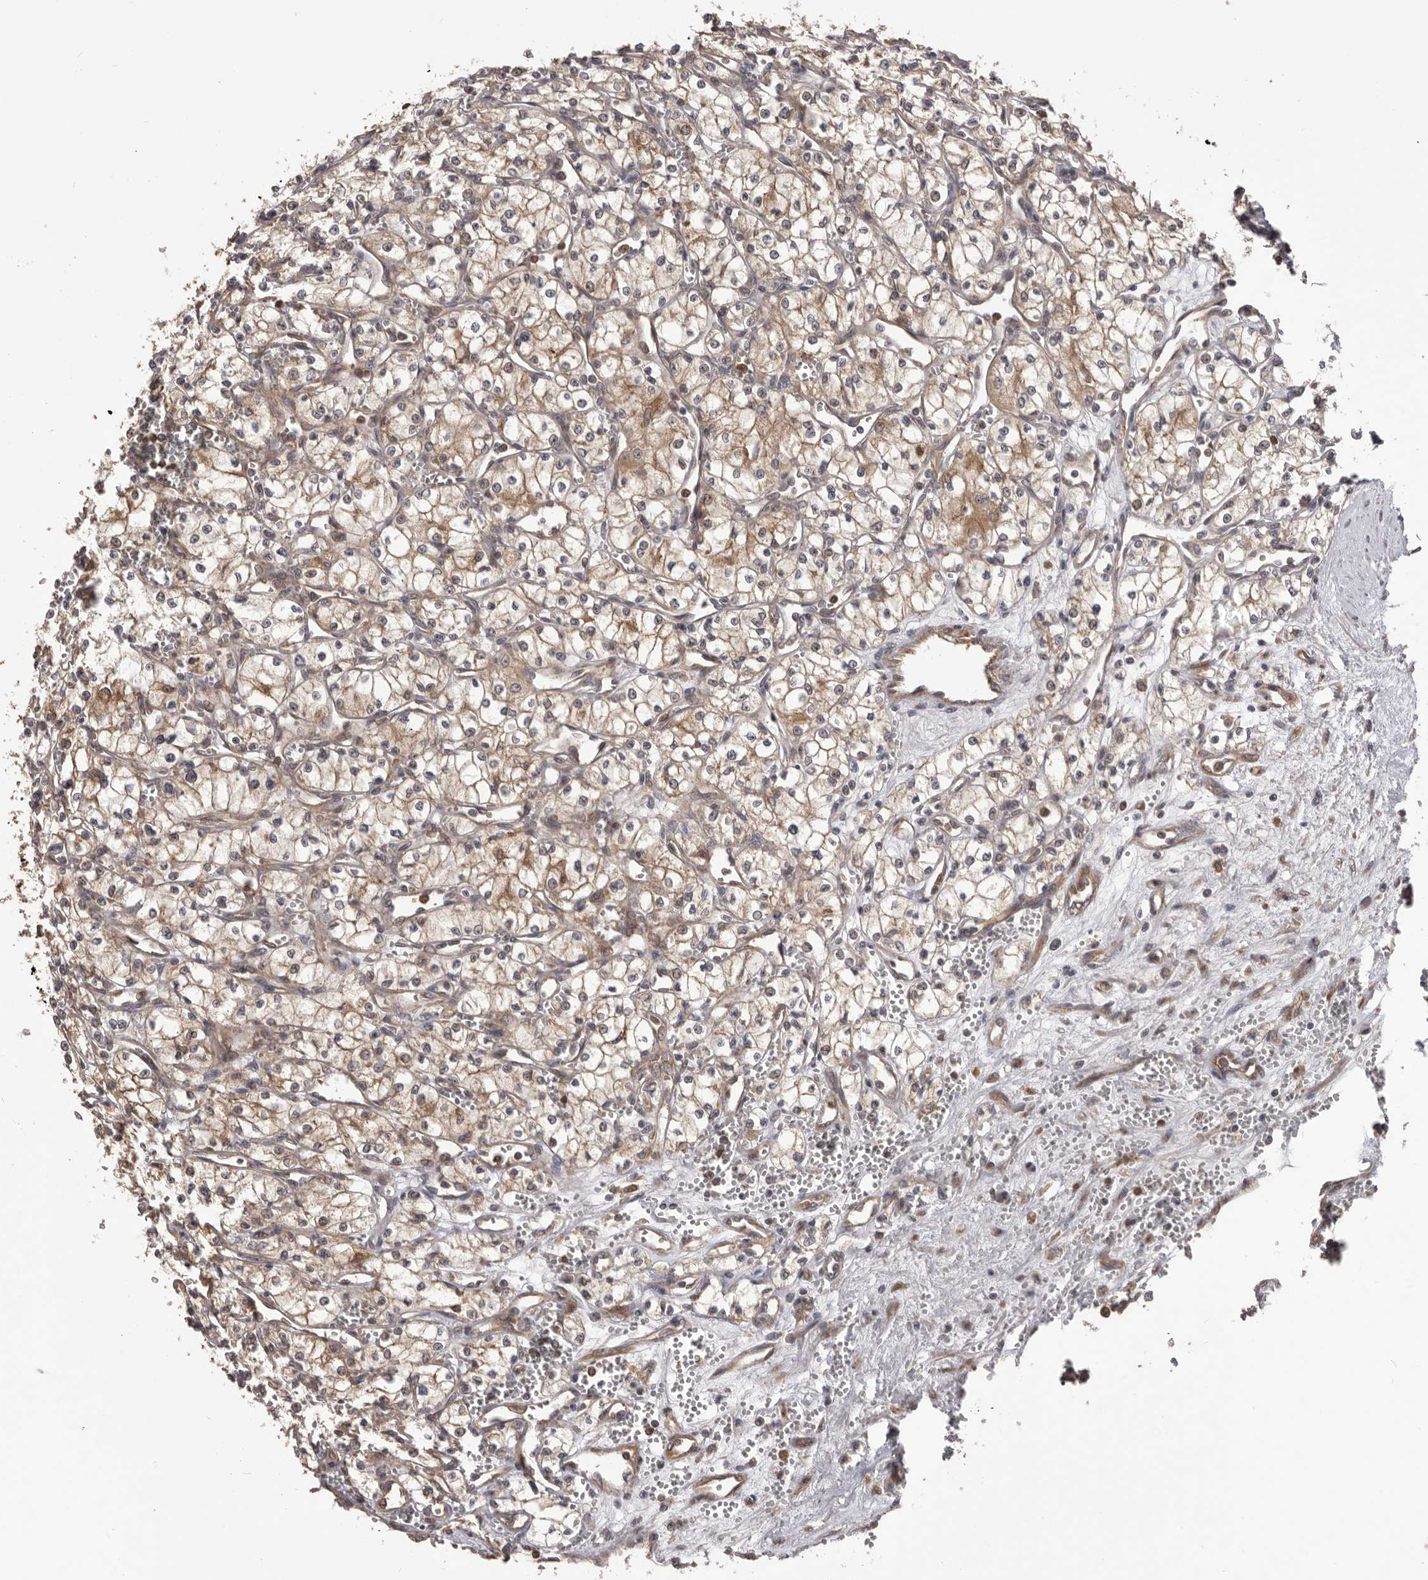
{"staining": {"intensity": "weak", "quantity": ">75%", "location": "cytoplasmic/membranous"}, "tissue": "renal cancer", "cell_type": "Tumor cells", "image_type": "cancer", "snomed": [{"axis": "morphology", "description": "Adenocarcinoma, NOS"}, {"axis": "topography", "description": "Kidney"}], "caption": "Weak cytoplasmic/membranous expression is appreciated in about >75% of tumor cells in renal cancer. (DAB (3,3'-diaminobenzidine) IHC, brown staining for protein, blue staining for nuclei).", "gene": "HBS1L", "patient": {"sex": "male", "age": 59}}